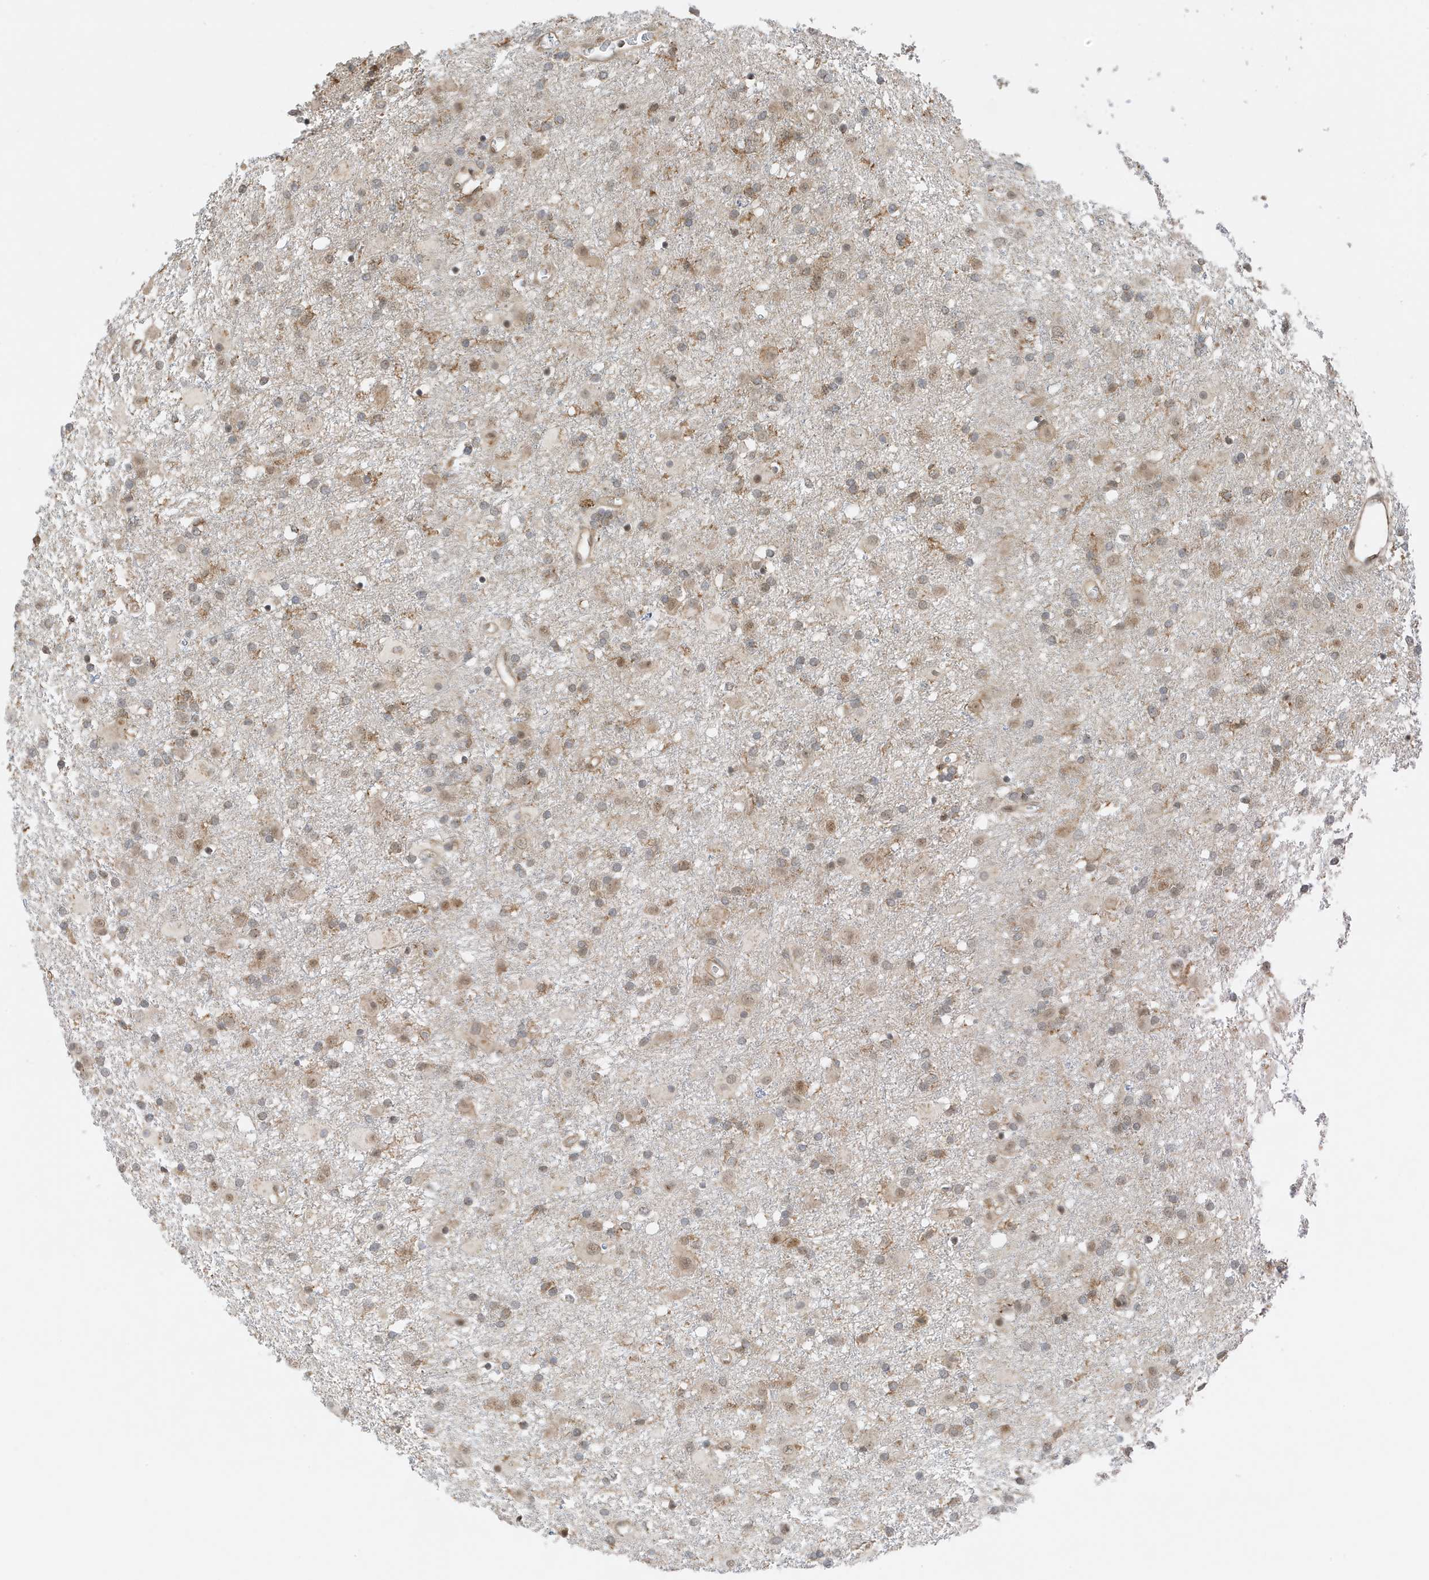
{"staining": {"intensity": "weak", "quantity": ">75%", "location": "cytoplasmic/membranous"}, "tissue": "glioma", "cell_type": "Tumor cells", "image_type": "cancer", "snomed": [{"axis": "morphology", "description": "Glioma, malignant, Low grade"}, {"axis": "topography", "description": "Brain"}], "caption": "Protein expression analysis of human glioma reveals weak cytoplasmic/membranous staining in approximately >75% of tumor cells. Nuclei are stained in blue.", "gene": "TATDN3", "patient": {"sex": "male", "age": 65}}